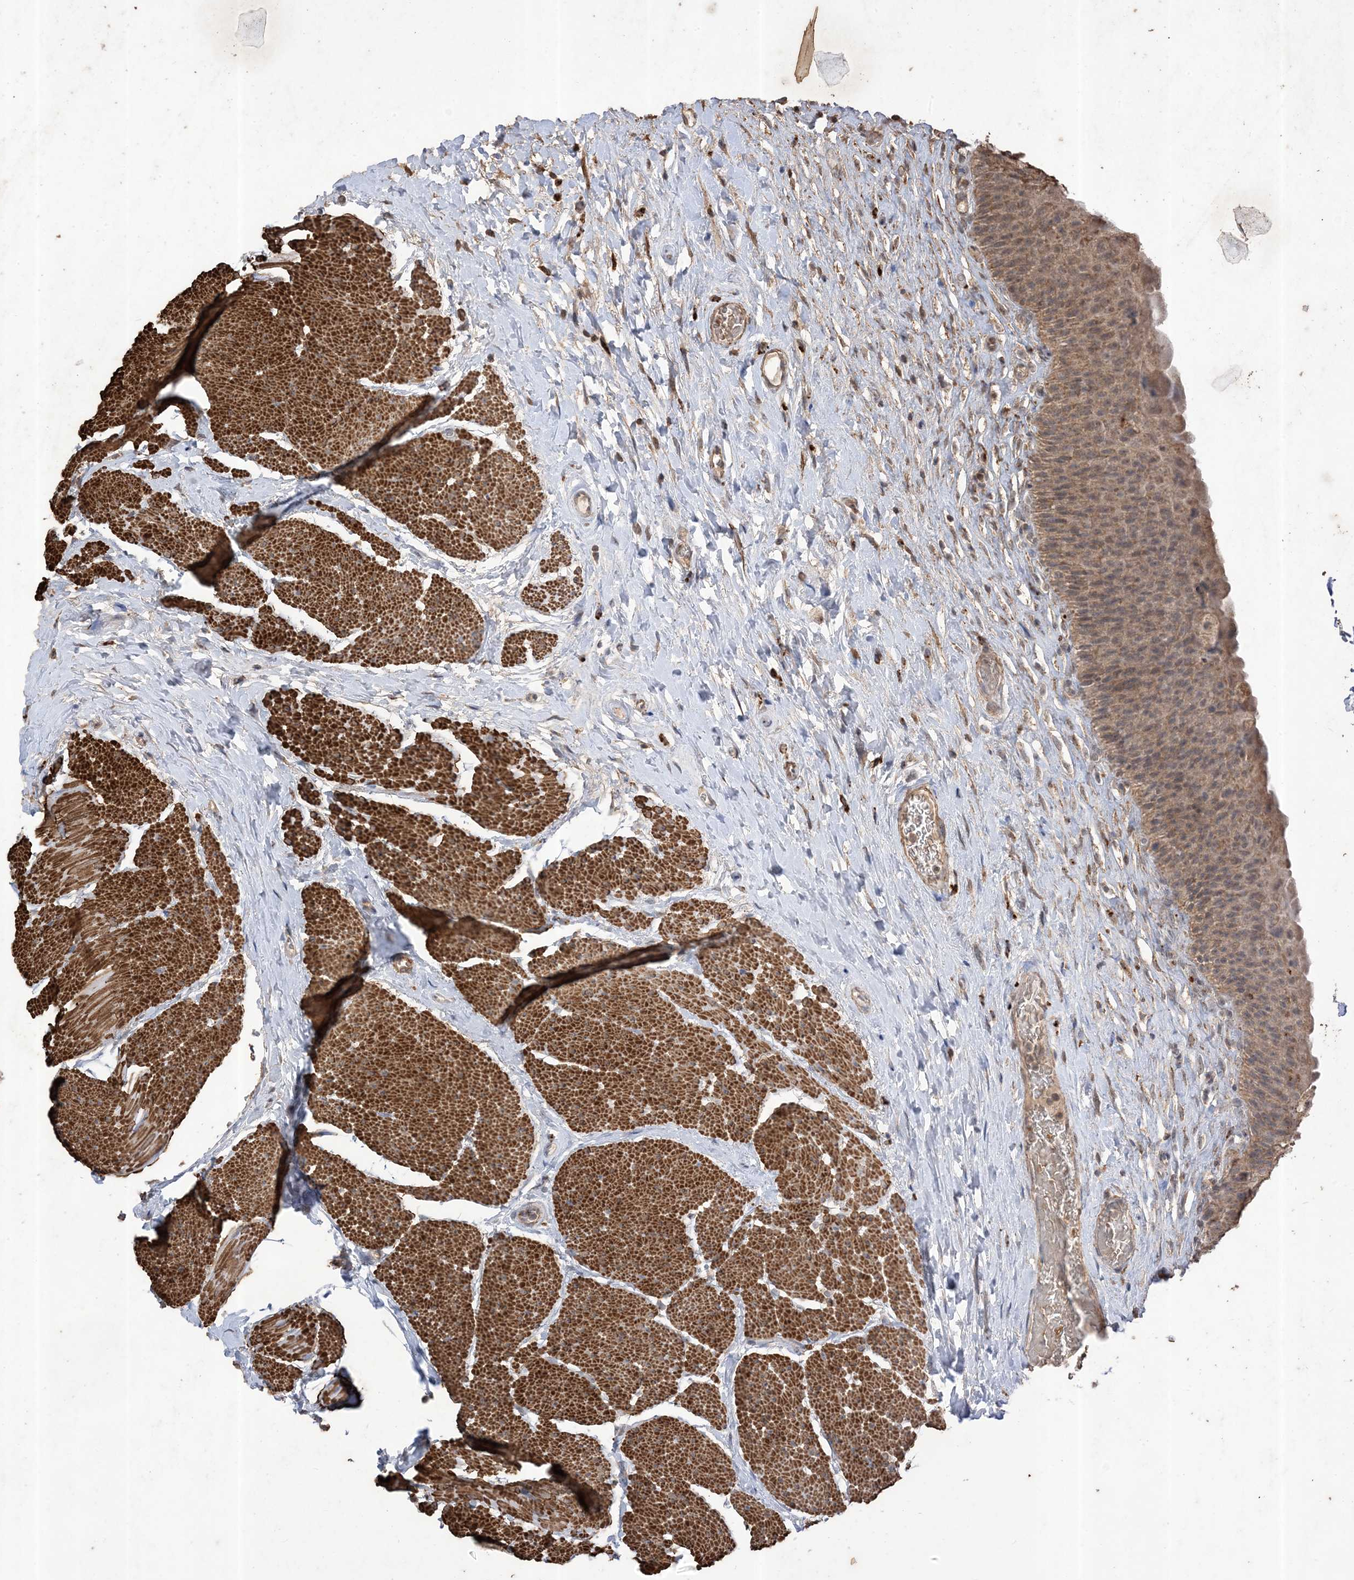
{"staining": {"intensity": "moderate", "quantity": ">75%", "location": "cytoplasmic/membranous"}, "tissue": "urinary bladder", "cell_type": "Urothelial cells", "image_type": "normal", "snomed": [{"axis": "morphology", "description": "Normal tissue, NOS"}, {"axis": "topography", "description": "Urinary bladder"}], "caption": "This image demonstrates normal urinary bladder stained with IHC to label a protein in brown. The cytoplasmic/membranous of urothelial cells show moderate positivity for the protein. Nuclei are counter-stained blue.", "gene": "HPS4", "patient": {"sex": "male", "age": 74}}